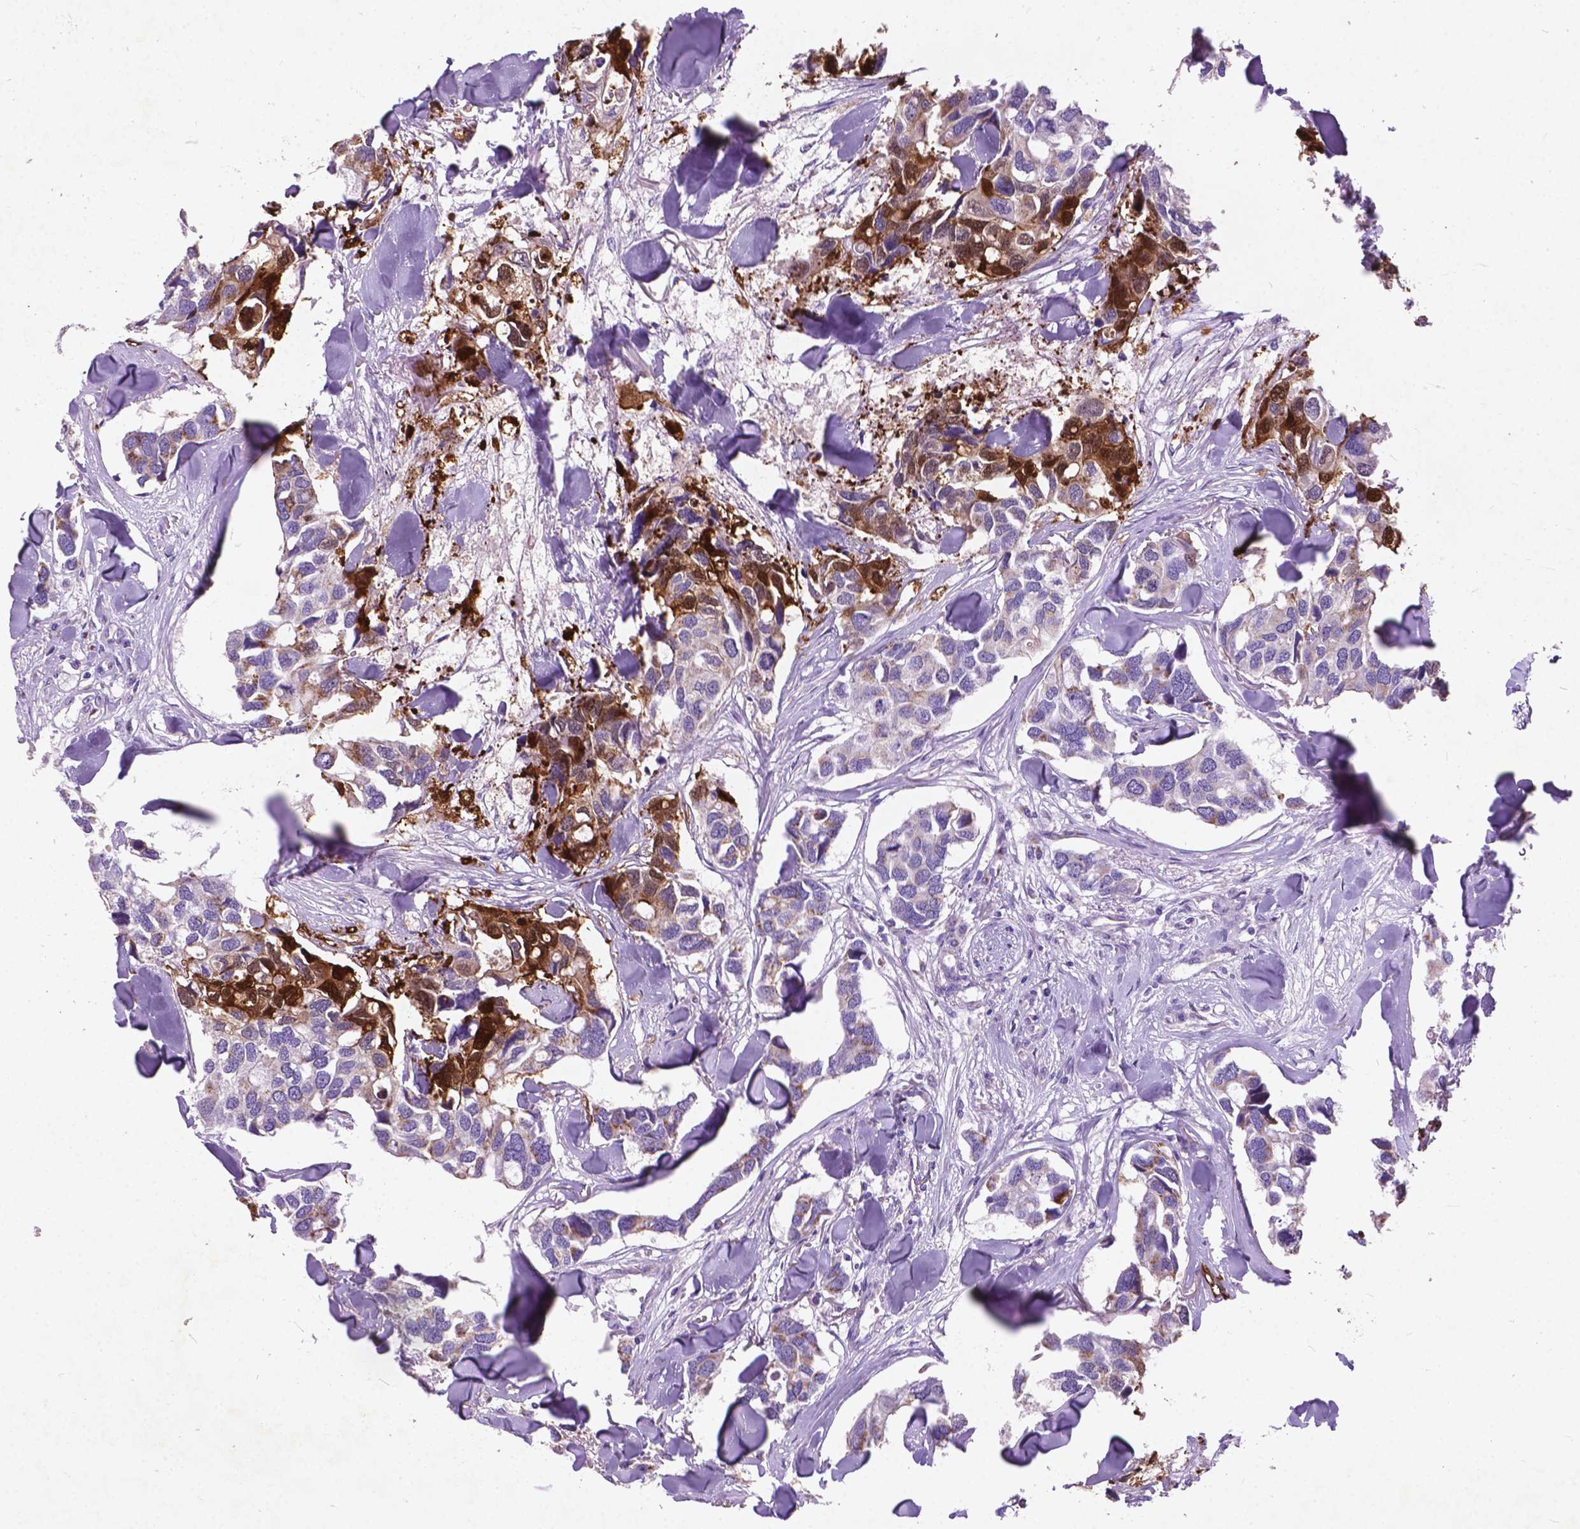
{"staining": {"intensity": "negative", "quantity": "none", "location": "none"}, "tissue": "breast cancer", "cell_type": "Tumor cells", "image_type": "cancer", "snomed": [{"axis": "morphology", "description": "Duct carcinoma"}, {"axis": "topography", "description": "Breast"}], "caption": "The immunohistochemistry image has no significant positivity in tumor cells of breast infiltrating ductal carcinoma tissue.", "gene": "ATG4D", "patient": {"sex": "female", "age": 83}}